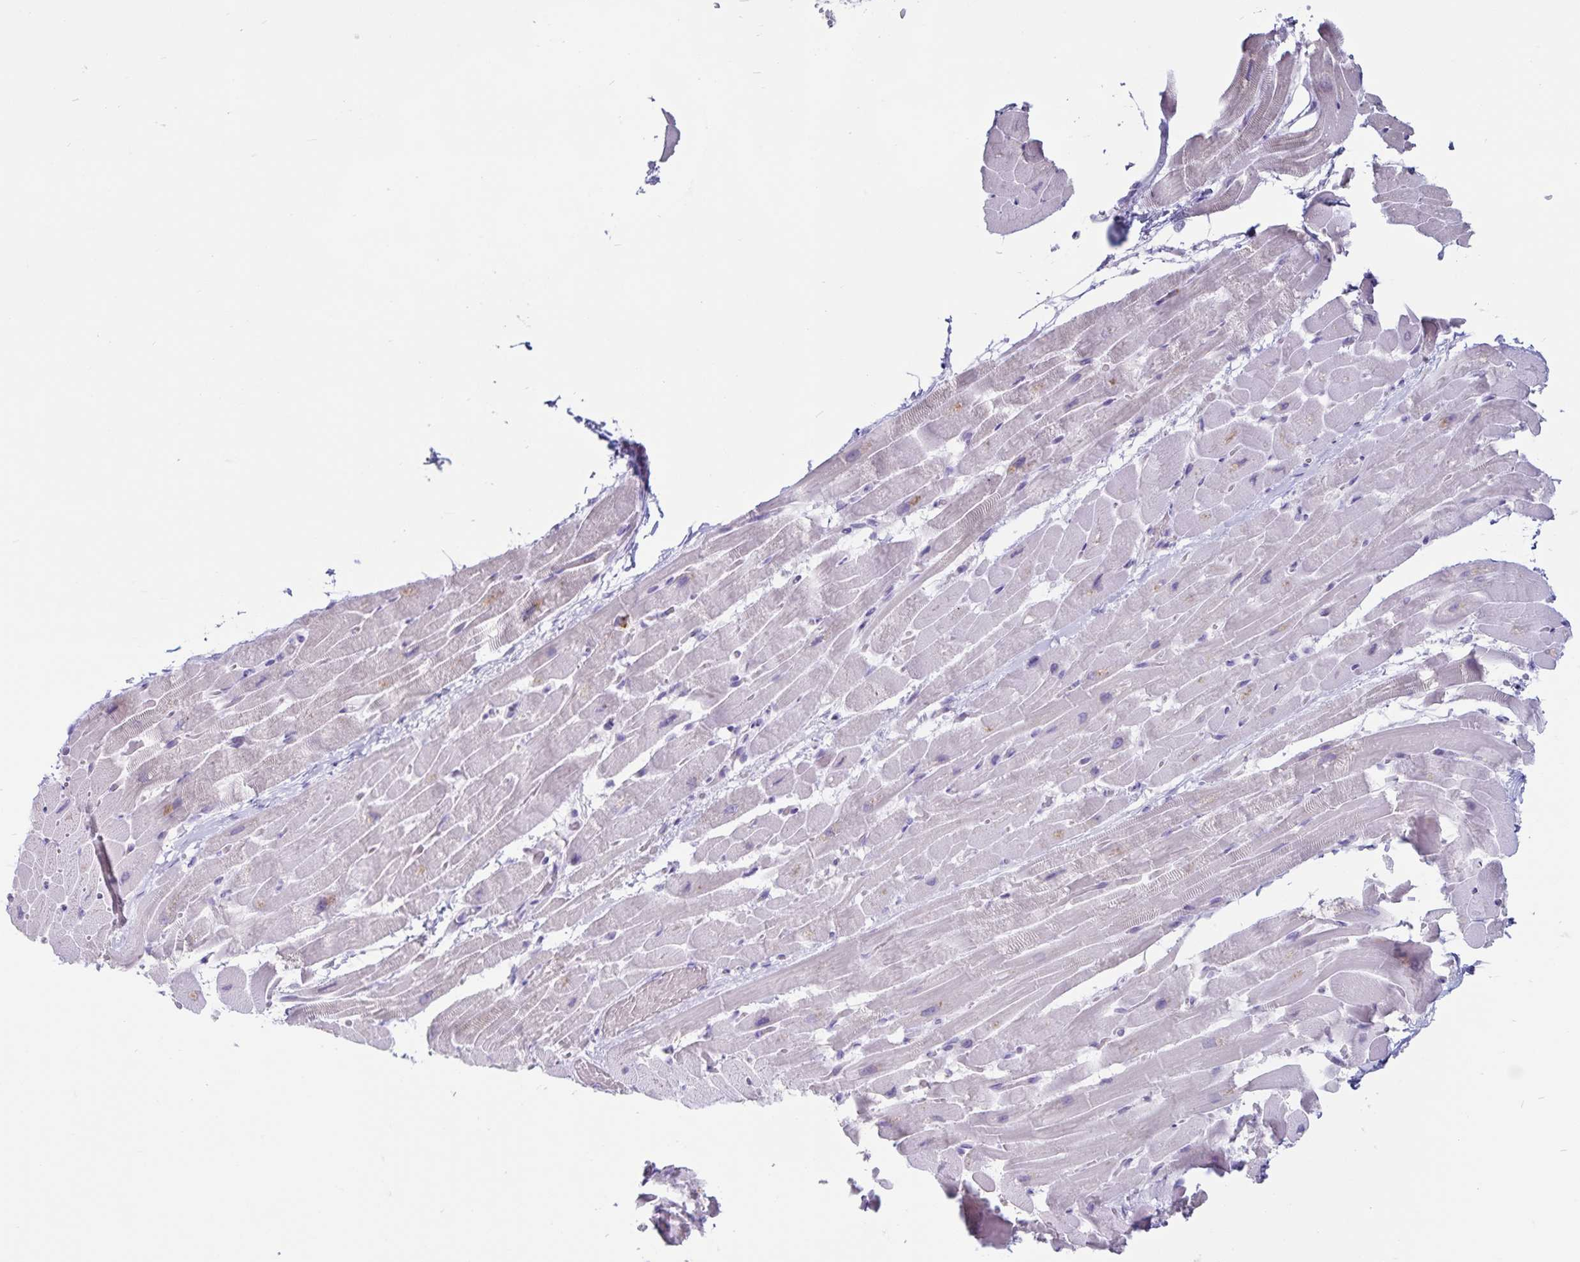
{"staining": {"intensity": "negative", "quantity": "none", "location": "none"}, "tissue": "heart muscle", "cell_type": "Cardiomyocytes", "image_type": "normal", "snomed": [{"axis": "morphology", "description": "Normal tissue, NOS"}, {"axis": "topography", "description": "Heart"}], "caption": "Immunohistochemistry micrograph of normal heart muscle stained for a protein (brown), which demonstrates no expression in cardiomyocytes.", "gene": "GNLY", "patient": {"sex": "male", "age": 37}}